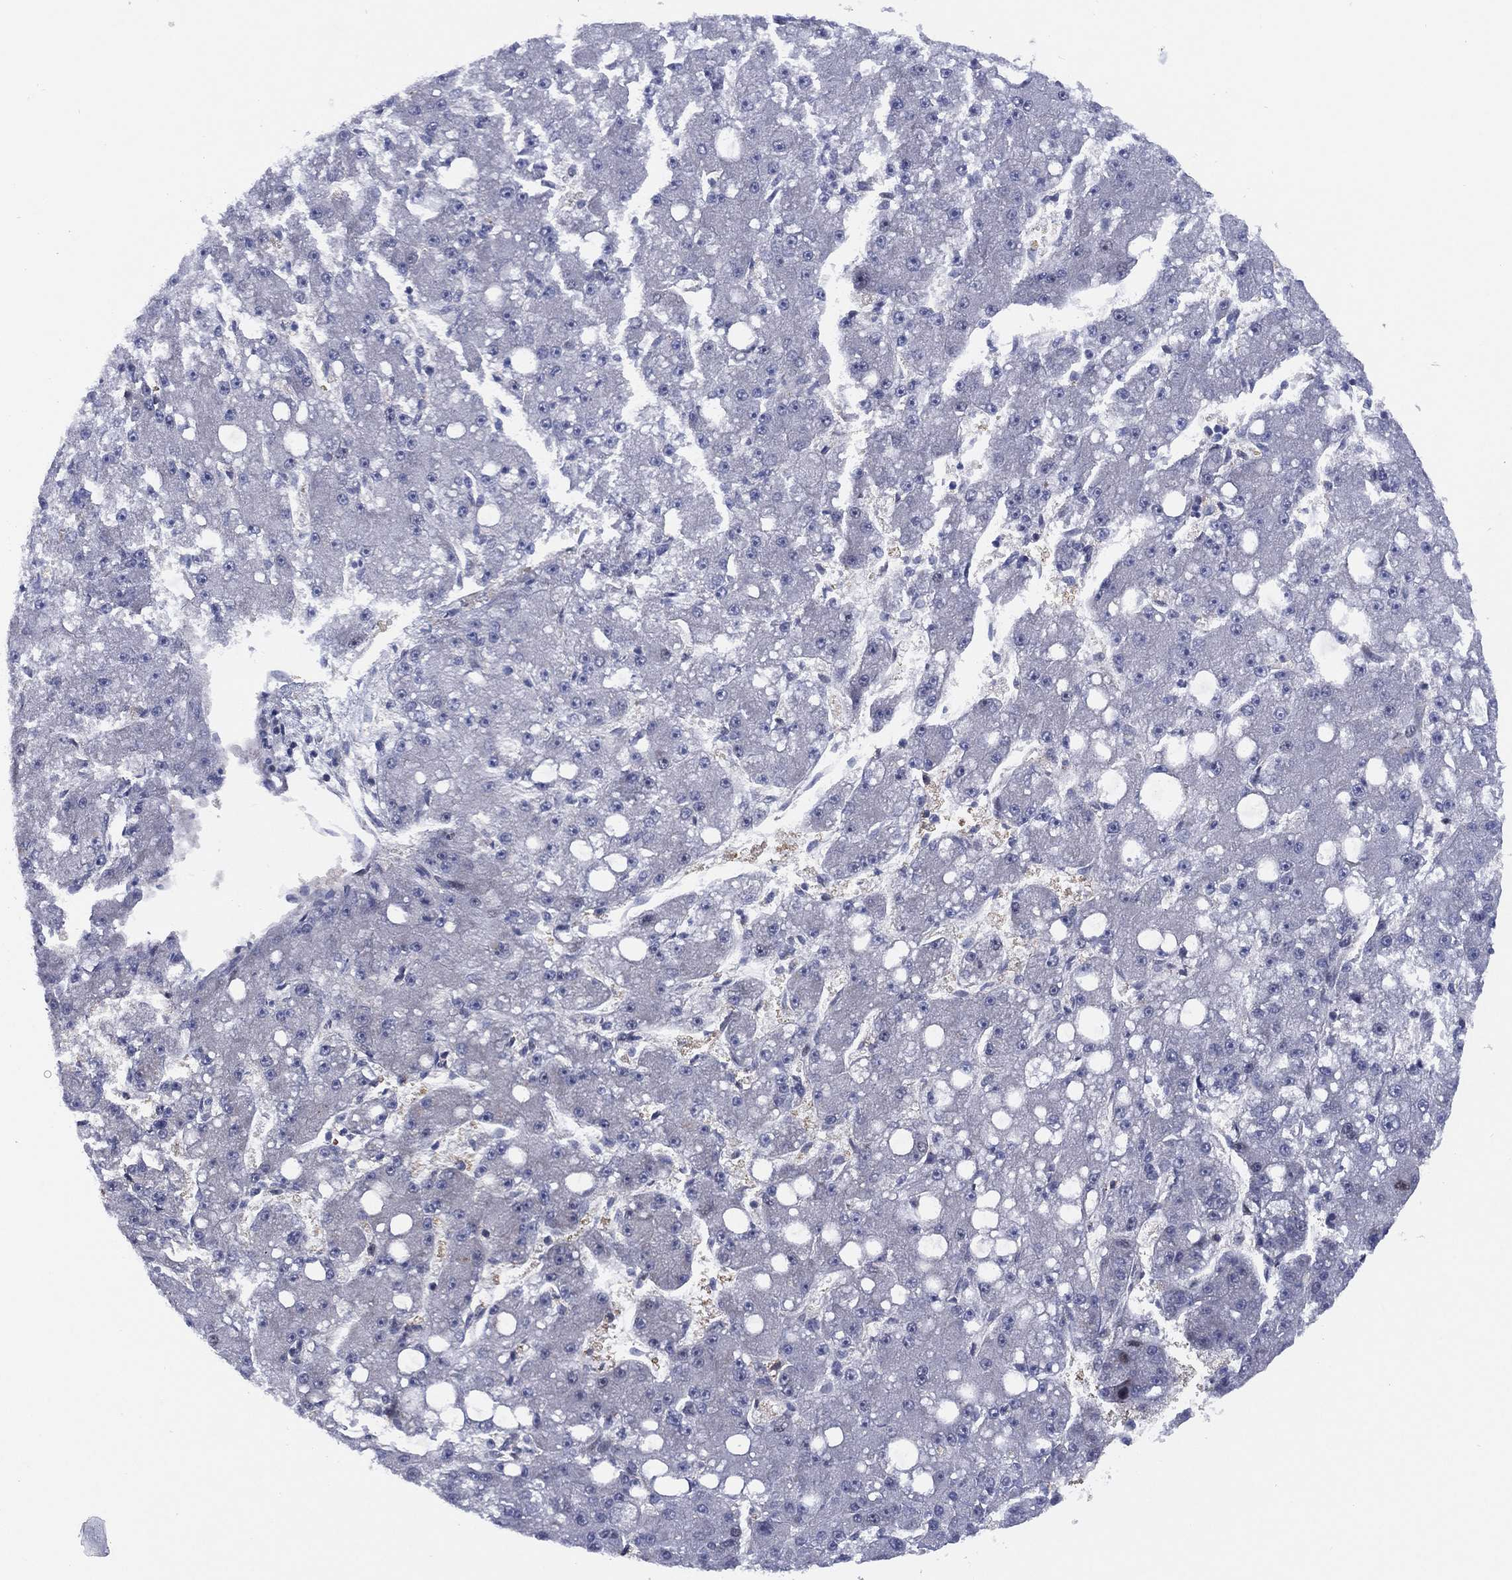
{"staining": {"intensity": "negative", "quantity": "none", "location": "none"}, "tissue": "liver cancer", "cell_type": "Tumor cells", "image_type": "cancer", "snomed": [{"axis": "morphology", "description": "Carcinoma, Hepatocellular, NOS"}, {"axis": "topography", "description": "Liver"}], "caption": "An image of human liver hepatocellular carcinoma is negative for staining in tumor cells.", "gene": "SLC4A4", "patient": {"sex": "male", "age": 67}}